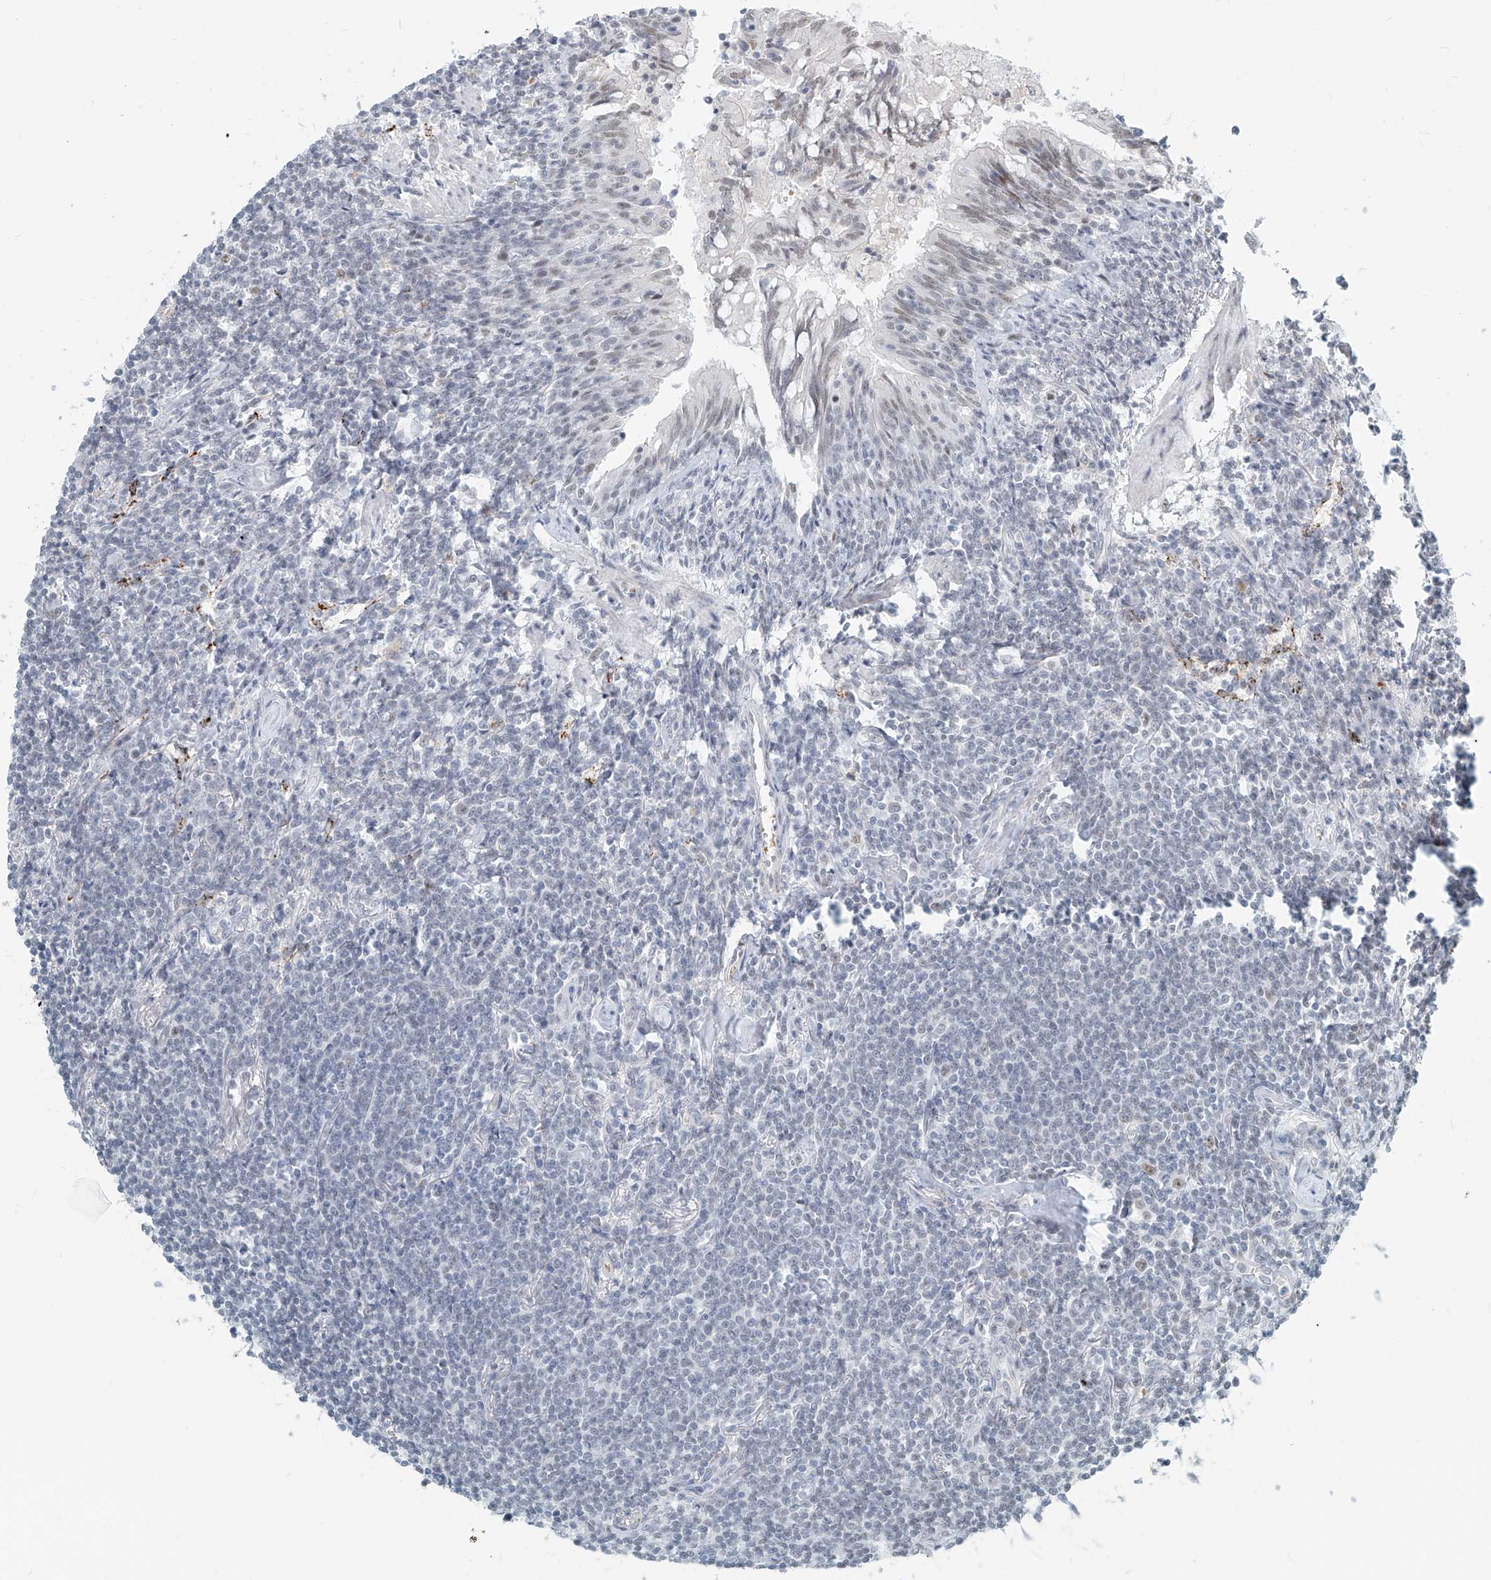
{"staining": {"intensity": "negative", "quantity": "none", "location": "none"}, "tissue": "lymphoma", "cell_type": "Tumor cells", "image_type": "cancer", "snomed": [{"axis": "morphology", "description": "Malignant lymphoma, non-Hodgkin's type, Low grade"}, {"axis": "topography", "description": "Lung"}], "caption": "This image is of lymphoma stained with immunohistochemistry (IHC) to label a protein in brown with the nuclei are counter-stained blue. There is no positivity in tumor cells.", "gene": "SASH1", "patient": {"sex": "female", "age": 71}}